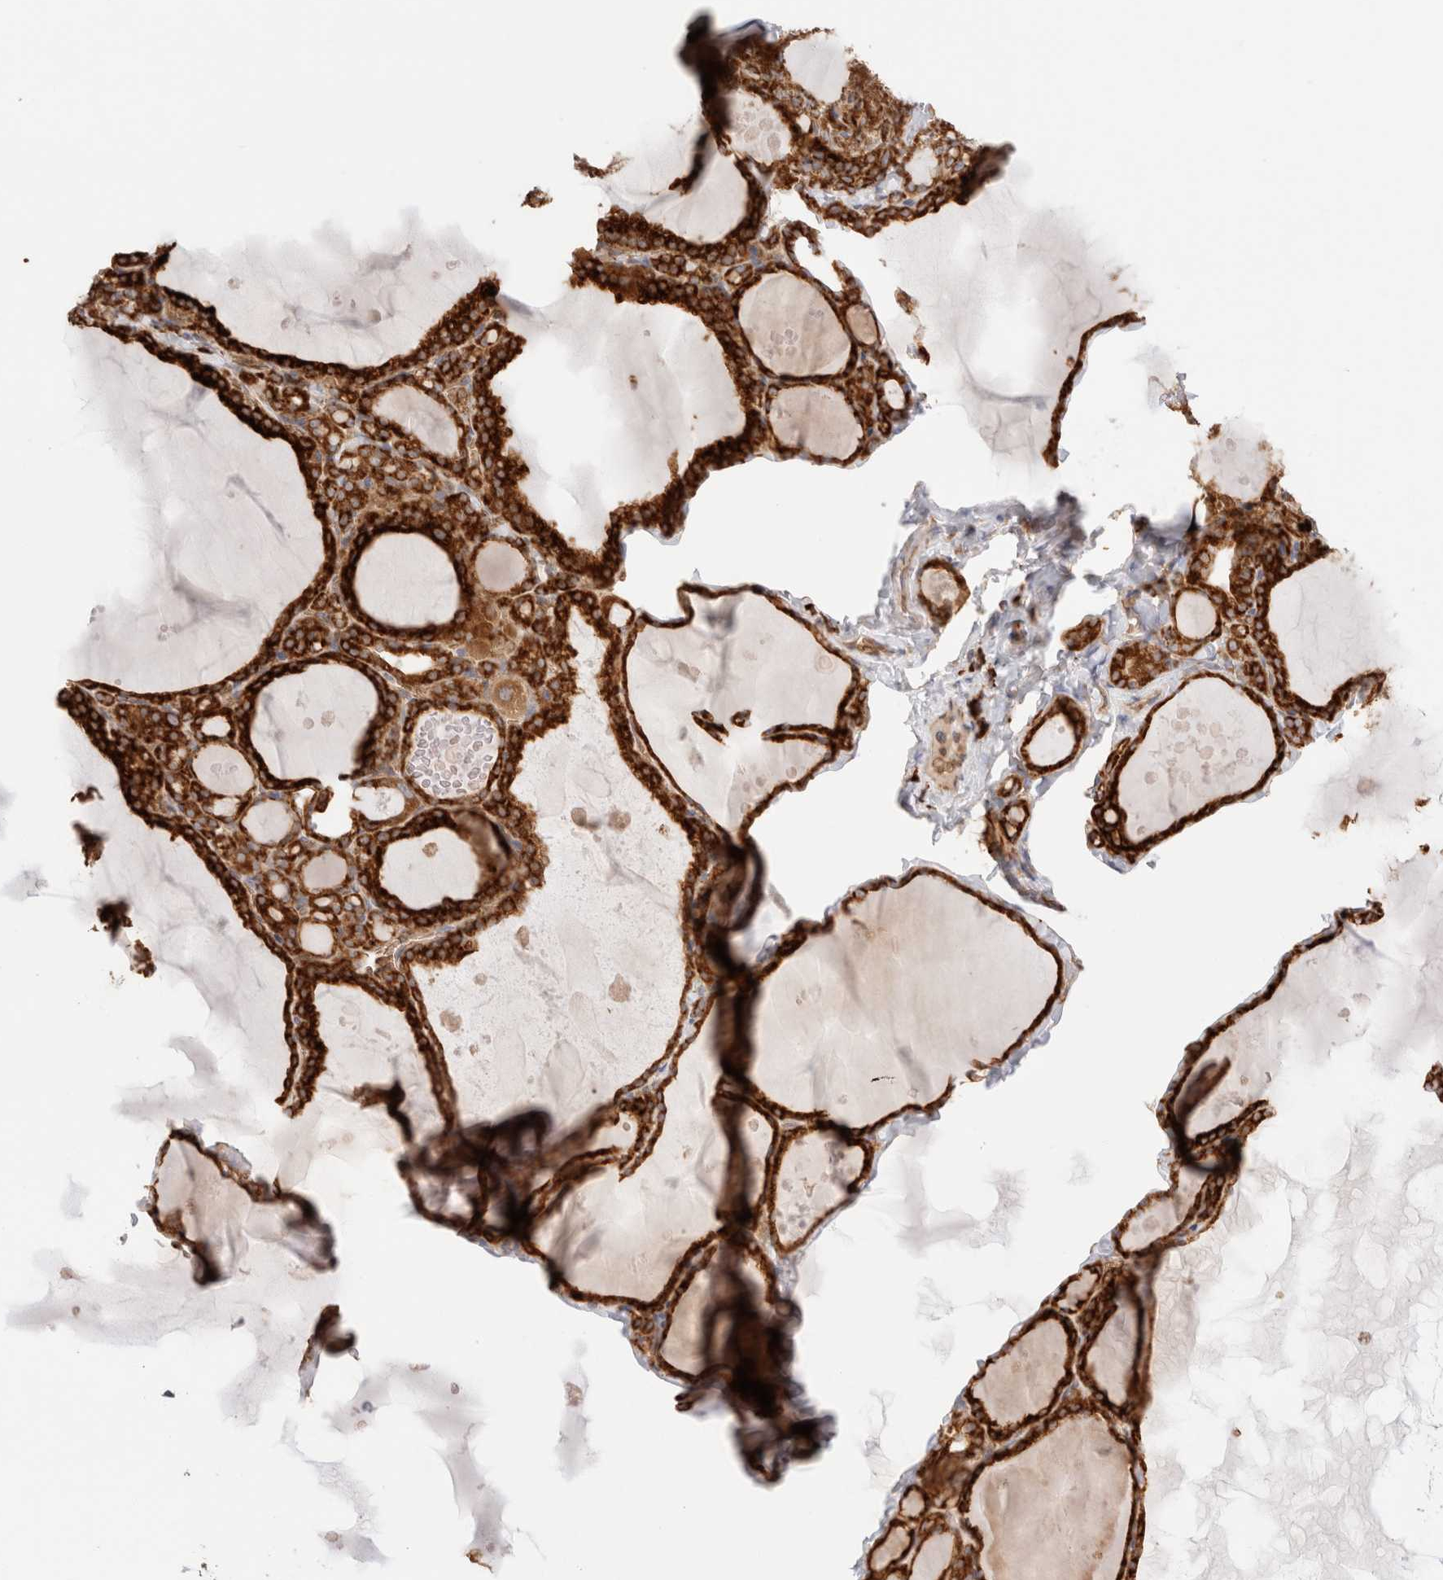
{"staining": {"intensity": "strong", "quantity": ">75%", "location": "cytoplasmic/membranous"}, "tissue": "thyroid gland", "cell_type": "Glandular cells", "image_type": "normal", "snomed": [{"axis": "morphology", "description": "Normal tissue, NOS"}, {"axis": "topography", "description": "Thyroid gland"}], "caption": "This image demonstrates benign thyroid gland stained with immunohistochemistry (IHC) to label a protein in brown. The cytoplasmic/membranous of glandular cells show strong positivity for the protein. Nuclei are counter-stained blue.", "gene": "UTS2B", "patient": {"sex": "male", "age": 56}}